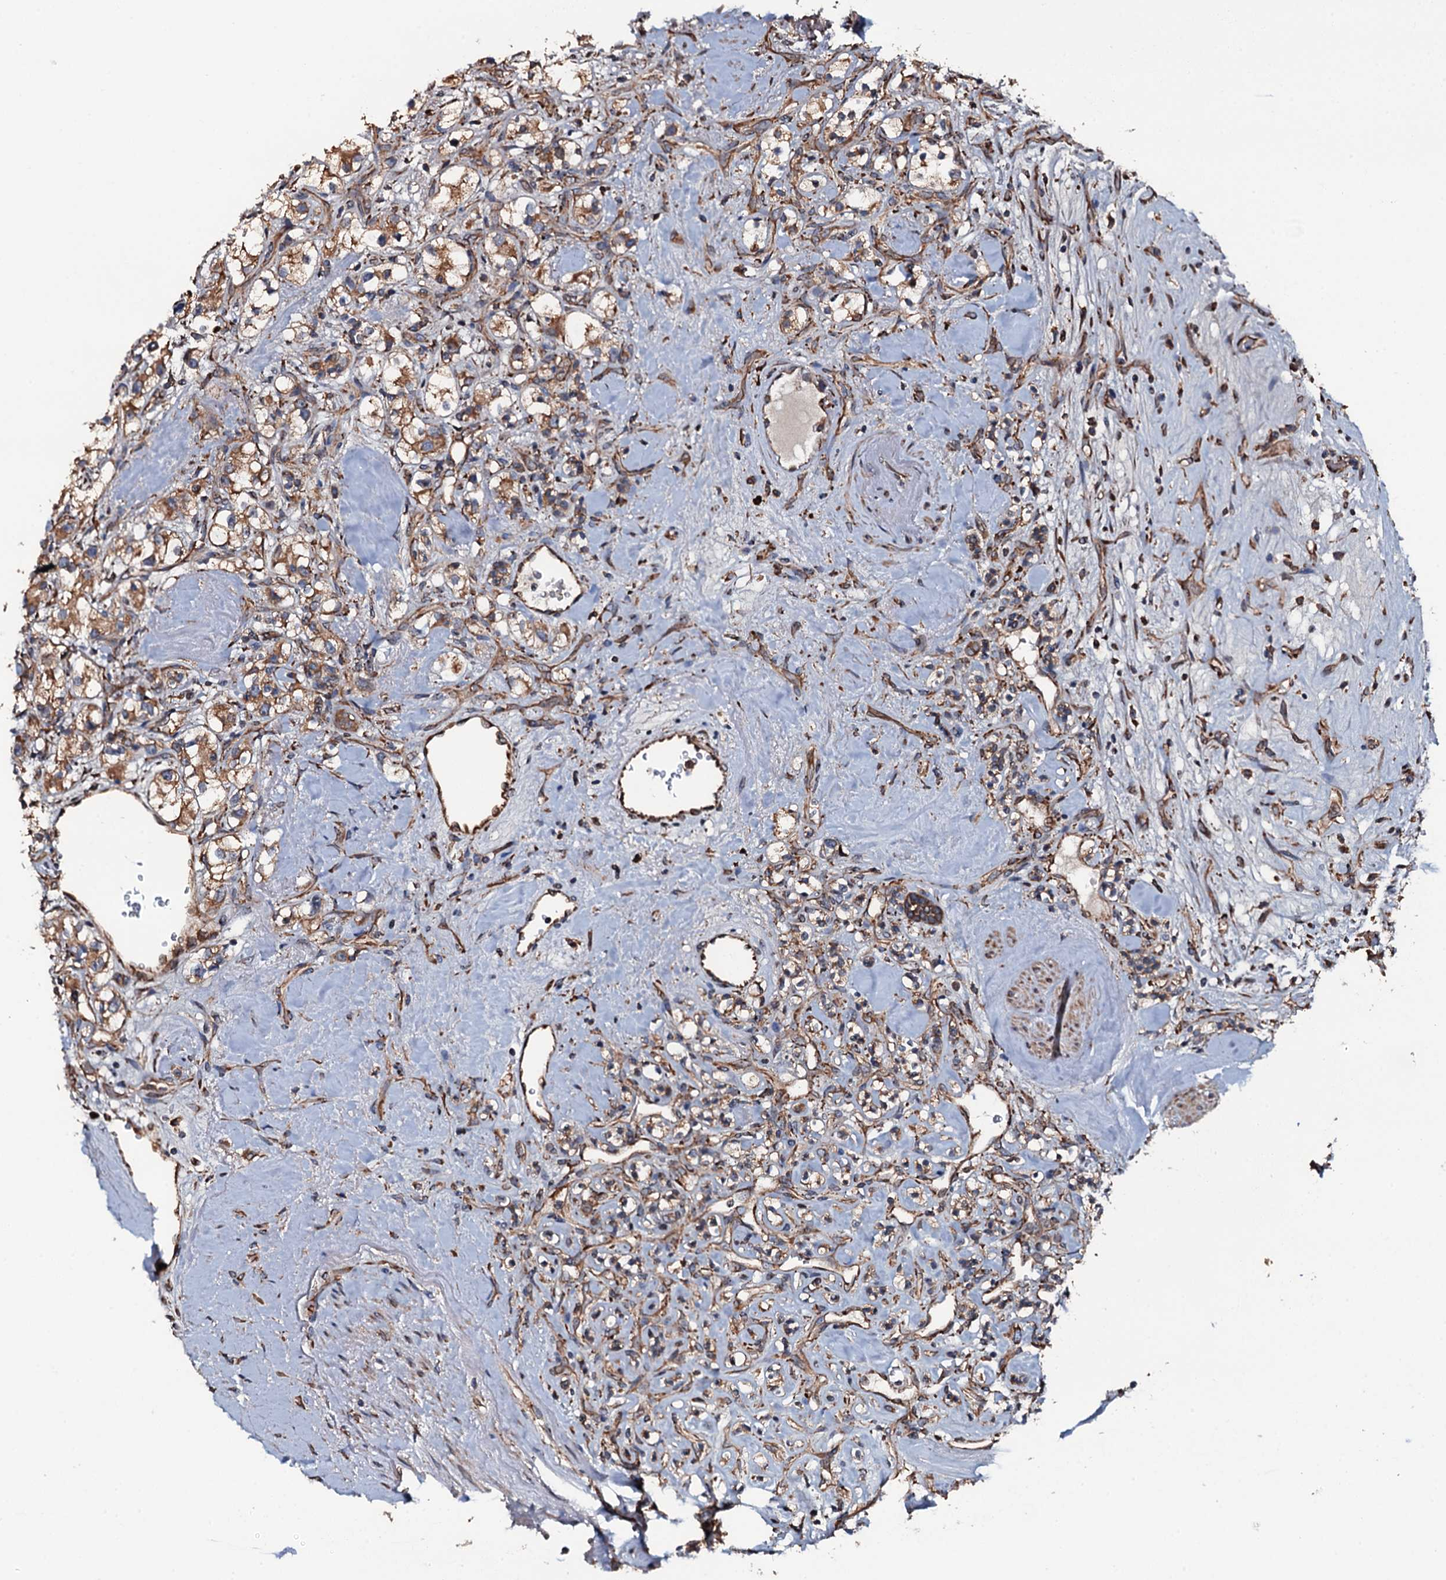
{"staining": {"intensity": "moderate", "quantity": ">75%", "location": "cytoplasmic/membranous"}, "tissue": "renal cancer", "cell_type": "Tumor cells", "image_type": "cancer", "snomed": [{"axis": "morphology", "description": "Adenocarcinoma, NOS"}, {"axis": "topography", "description": "Kidney"}], "caption": "Immunohistochemistry (IHC) staining of renal adenocarcinoma, which shows medium levels of moderate cytoplasmic/membranous positivity in about >75% of tumor cells indicating moderate cytoplasmic/membranous protein positivity. The staining was performed using DAB (3,3'-diaminobenzidine) (brown) for protein detection and nuclei were counterstained in hematoxylin (blue).", "gene": "RAB12", "patient": {"sex": "male", "age": 77}}